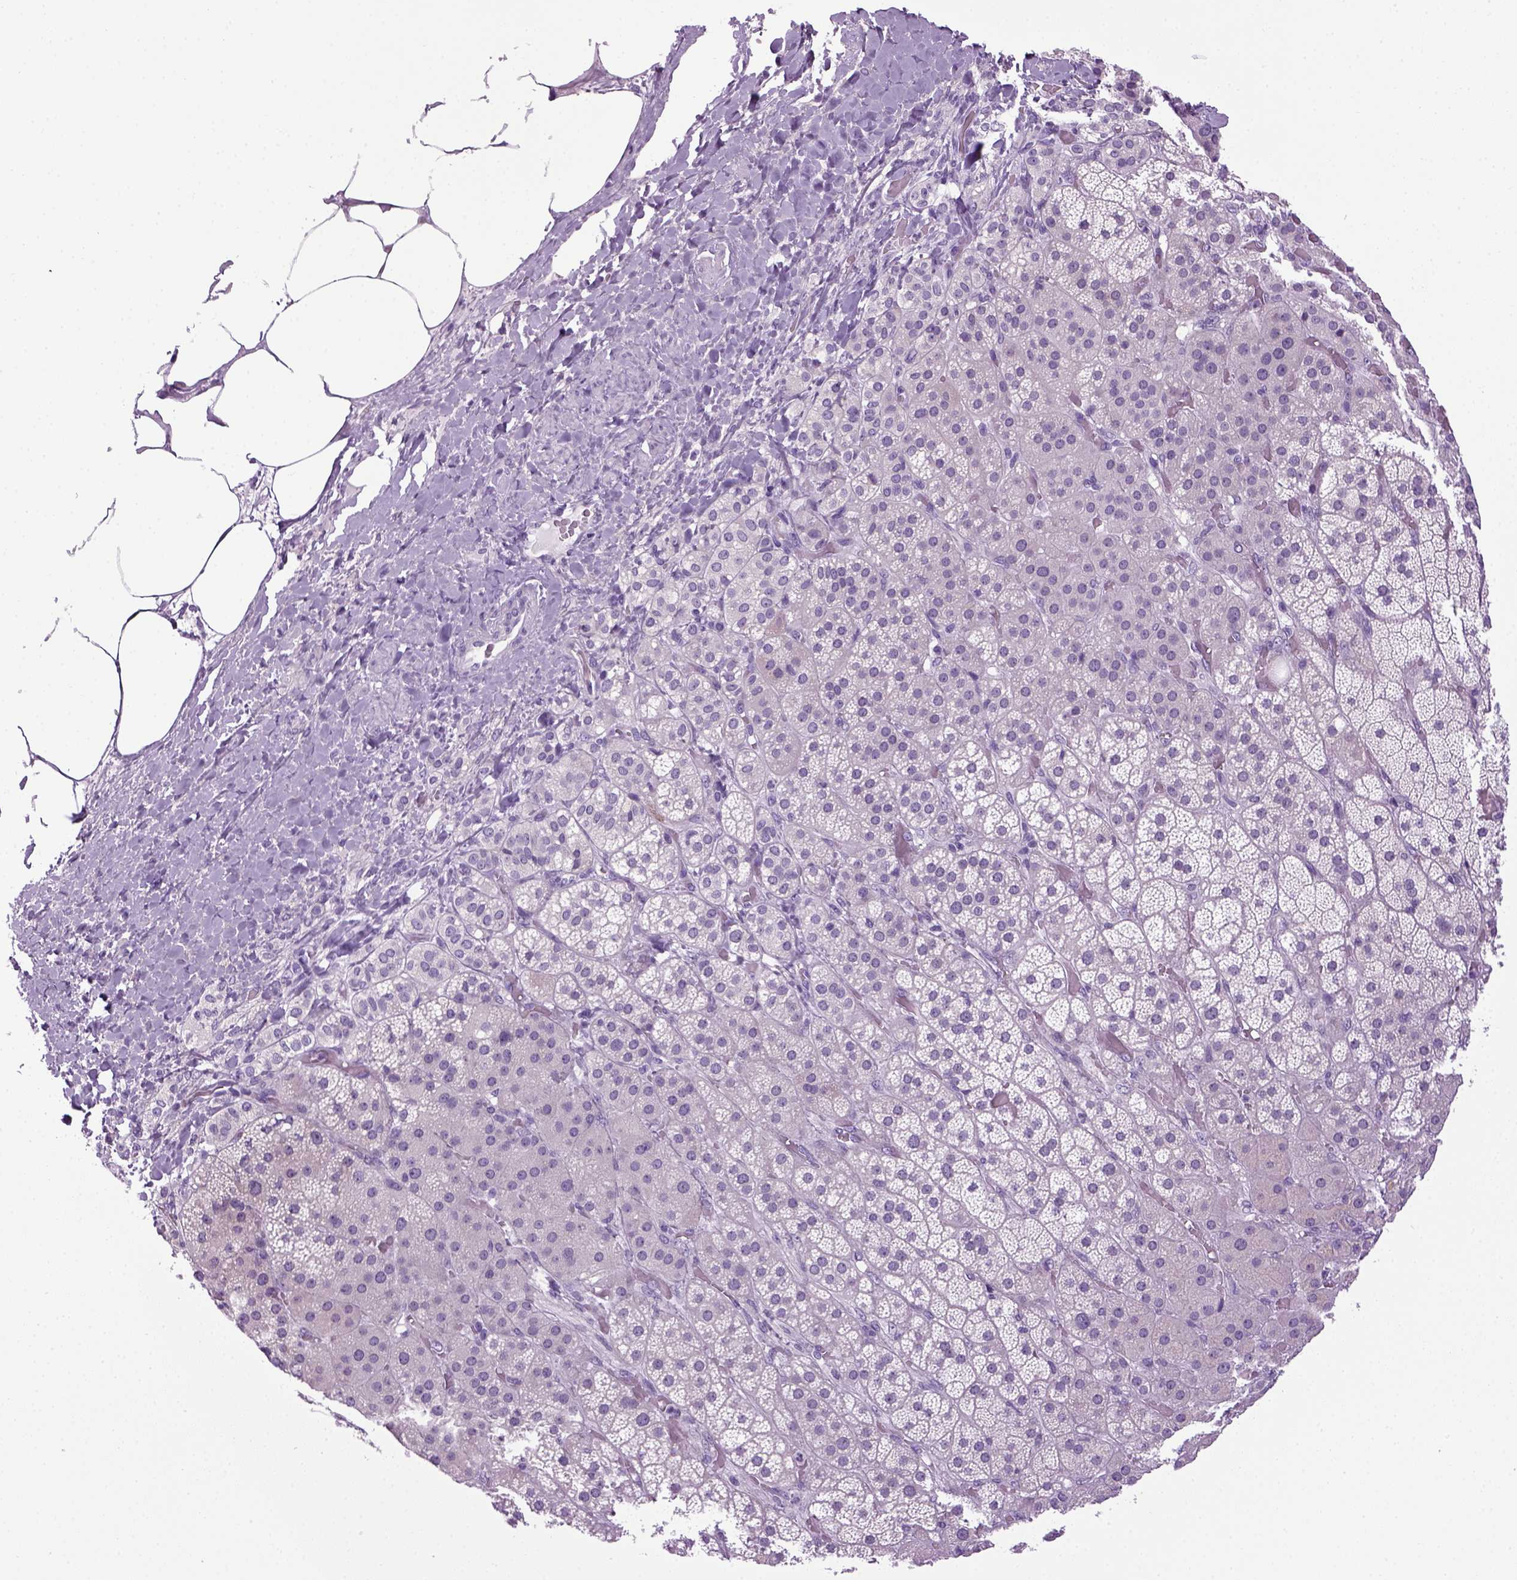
{"staining": {"intensity": "negative", "quantity": "none", "location": "none"}, "tissue": "adrenal gland", "cell_type": "Glandular cells", "image_type": "normal", "snomed": [{"axis": "morphology", "description": "Normal tissue, NOS"}, {"axis": "topography", "description": "Adrenal gland"}], "caption": "Human adrenal gland stained for a protein using immunohistochemistry (IHC) reveals no positivity in glandular cells.", "gene": "HMCN2", "patient": {"sex": "male", "age": 57}}